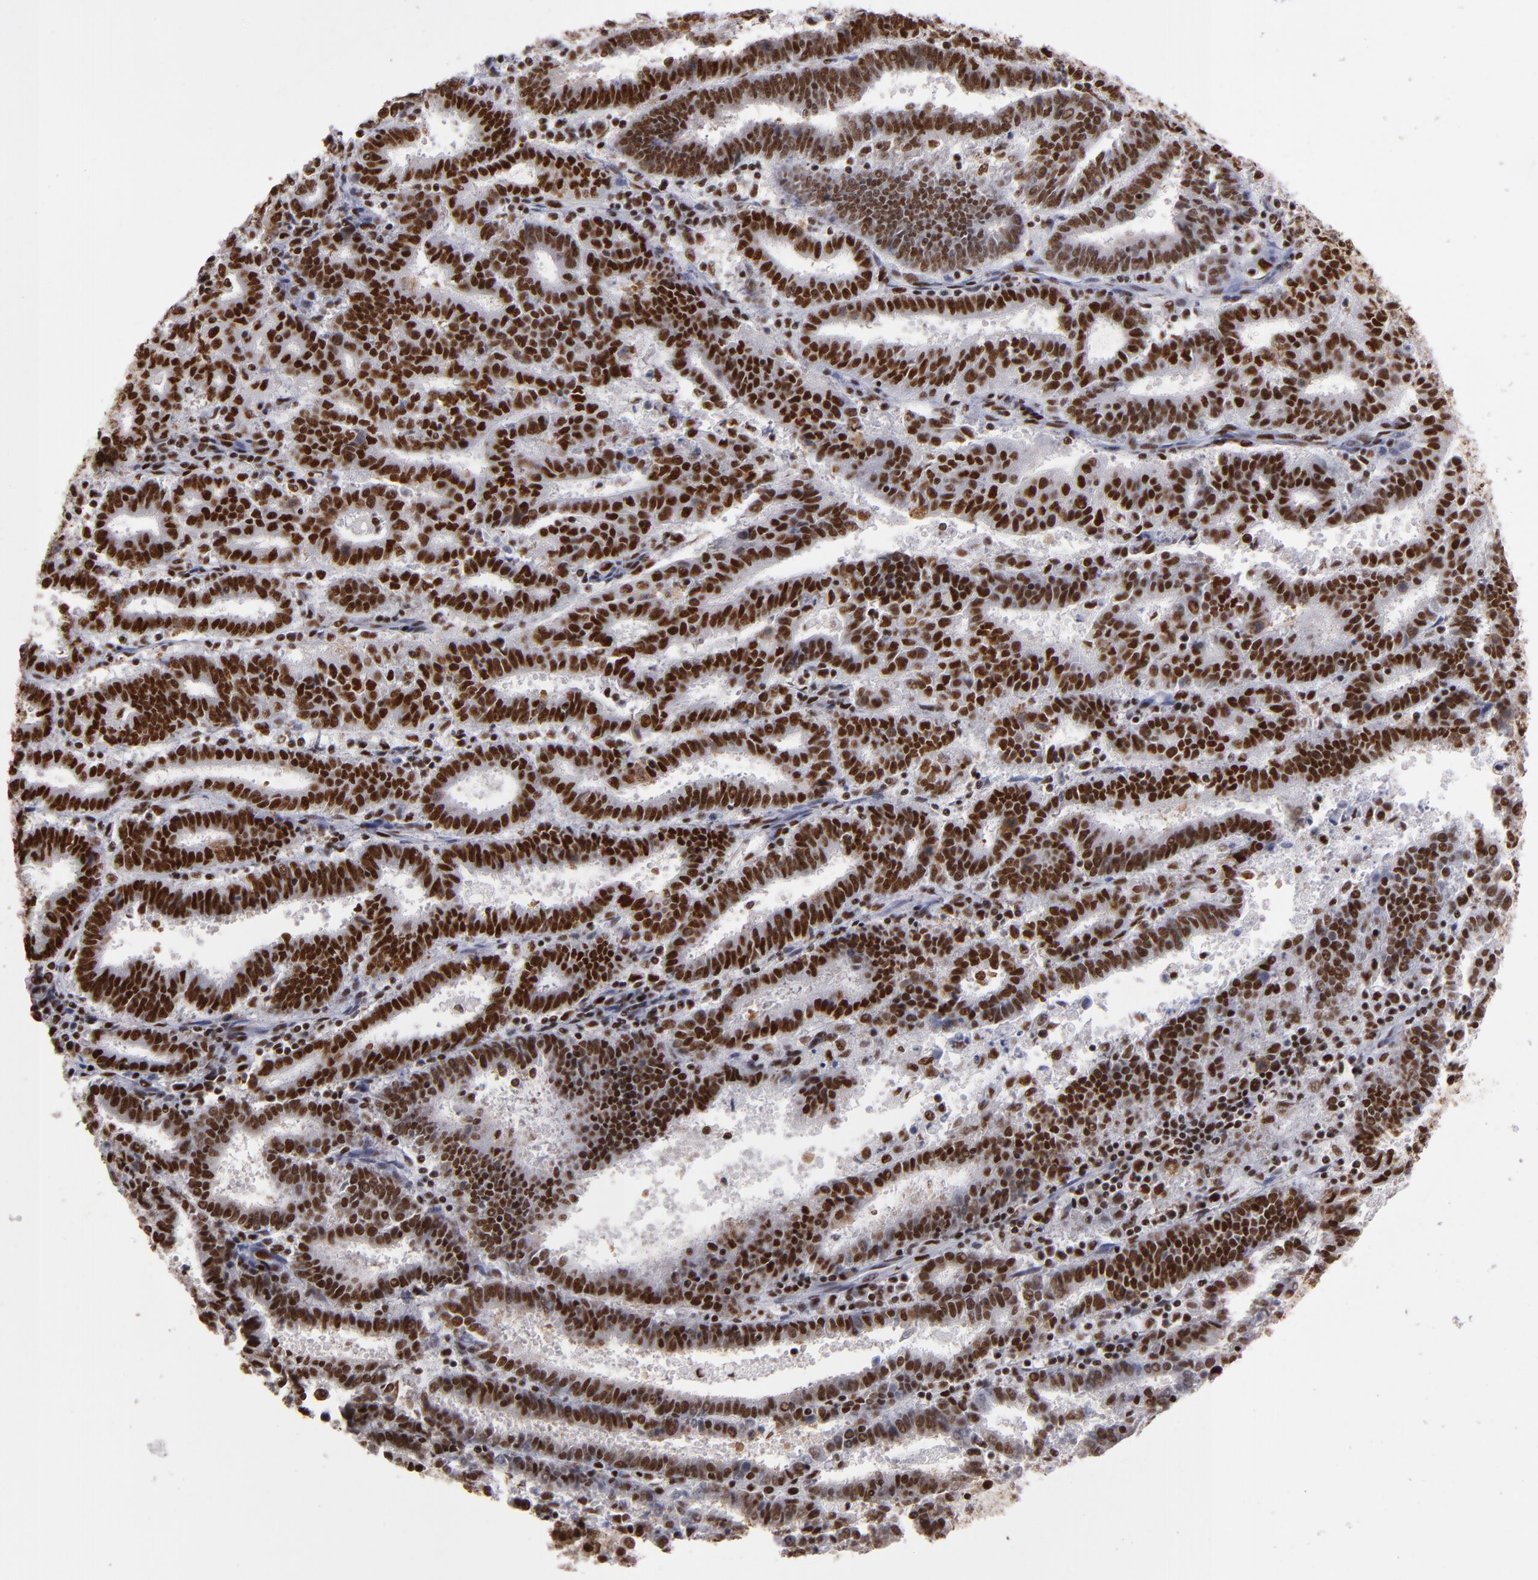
{"staining": {"intensity": "strong", "quantity": ">75%", "location": "nuclear"}, "tissue": "endometrial cancer", "cell_type": "Tumor cells", "image_type": "cancer", "snomed": [{"axis": "morphology", "description": "Adenocarcinoma, NOS"}, {"axis": "topography", "description": "Uterus"}], "caption": "Immunohistochemical staining of human endometrial adenocarcinoma exhibits high levels of strong nuclear protein expression in approximately >75% of tumor cells. (Brightfield microscopy of DAB IHC at high magnification).", "gene": "MRE11", "patient": {"sex": "female", "age": 83}}